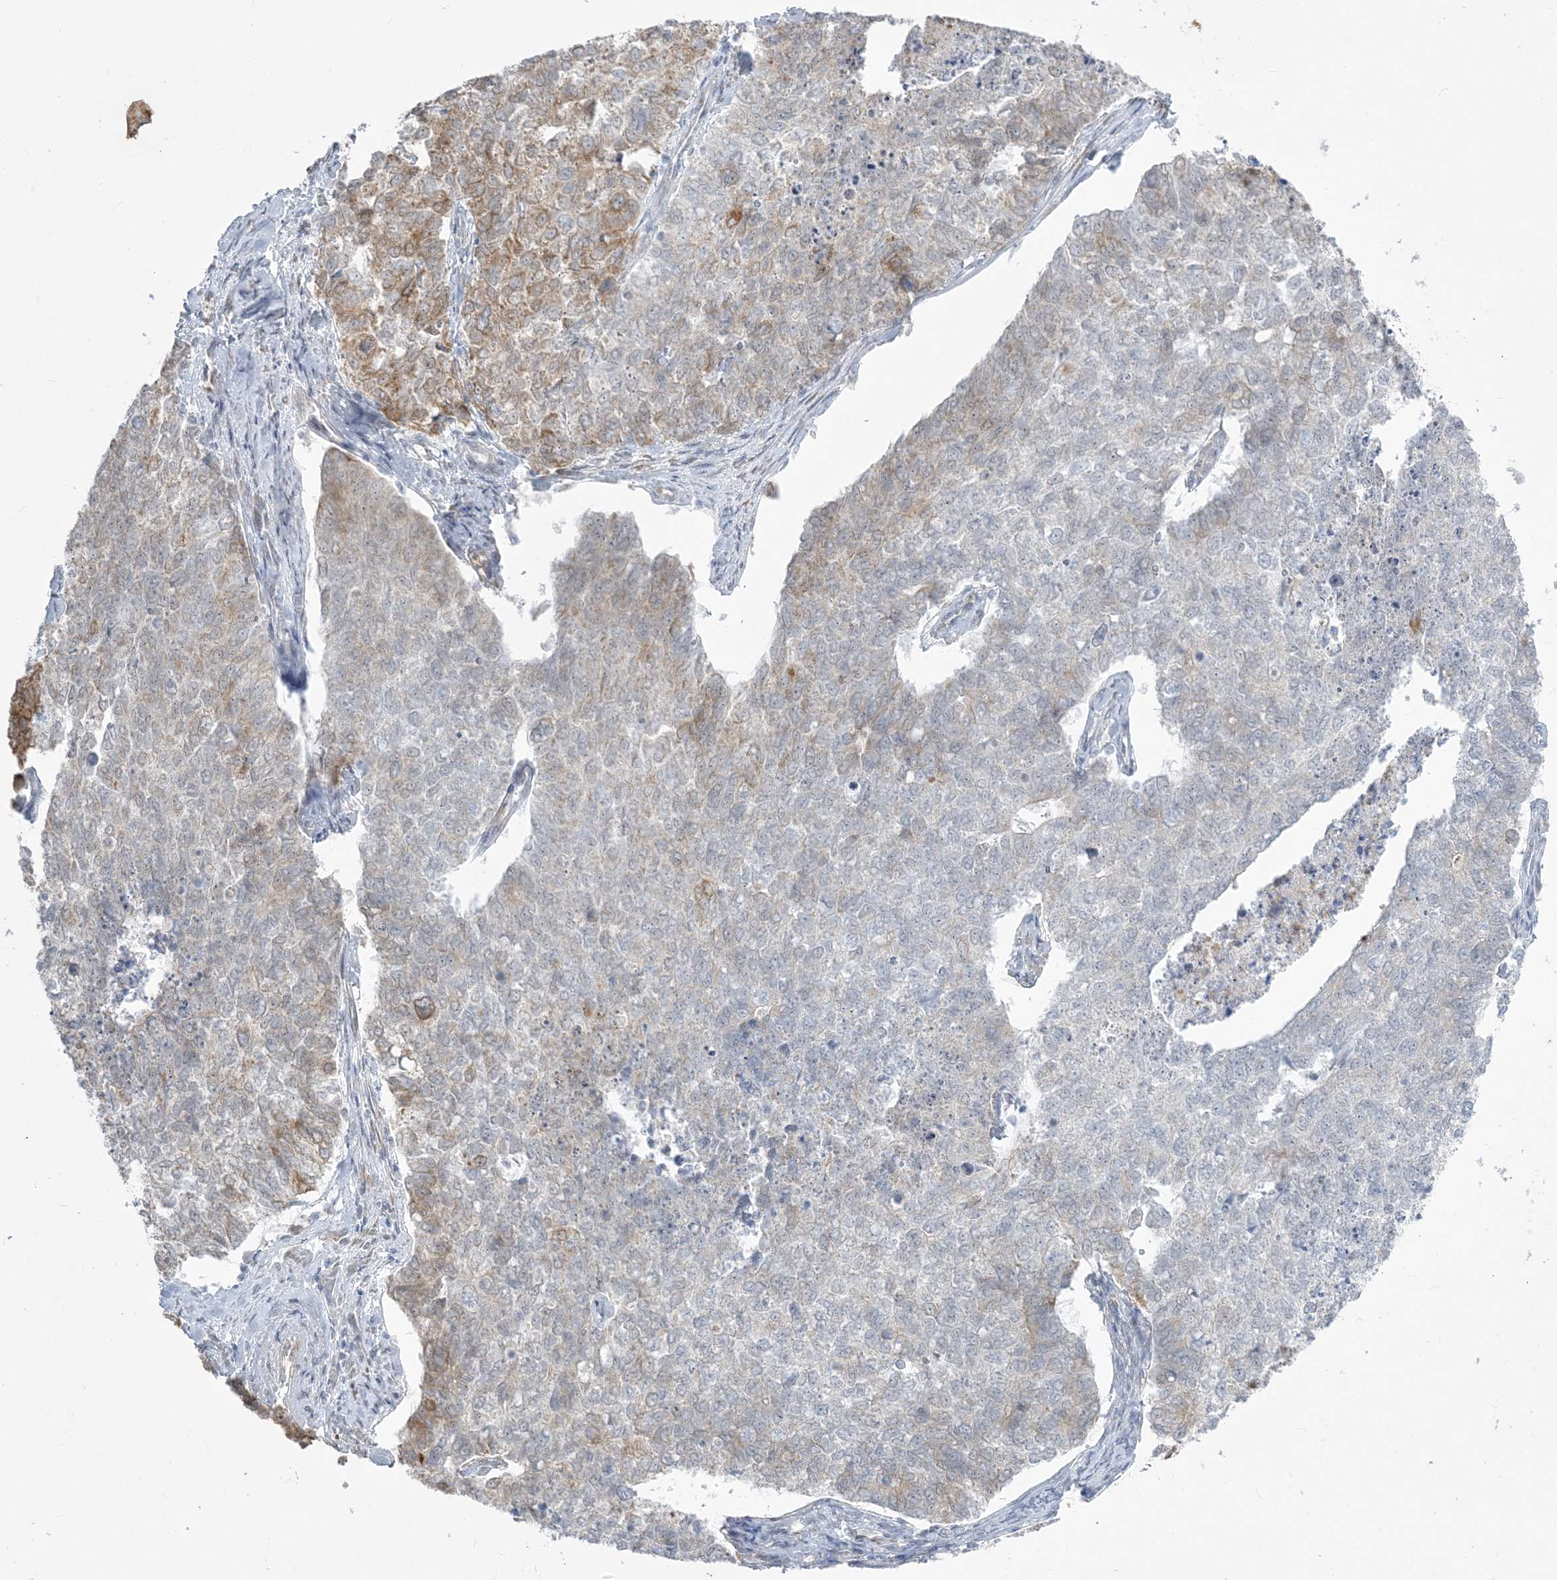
{"staining": {"intensity": "moderate", "quantity": "25%-75%", "location": "cytoplasmic/membranous"}, "tissue": "cervical cancer", "cell_type": "Tumor cells", "image_type": "cancer", "snomed": [{"axis": "morphology", "description": "Squamous cell carcinoma, NOS"}, {"axis": "topography", "description": "Cervix"}], "caption": "Moderate cytoplasmic/membranous positivity is identified in about 25%-75% of tumor cells in cervical cancer (squamous cell carcinoma).", "gene": "ZC3H6", "patient": {"sex": "female", "age": 63}}